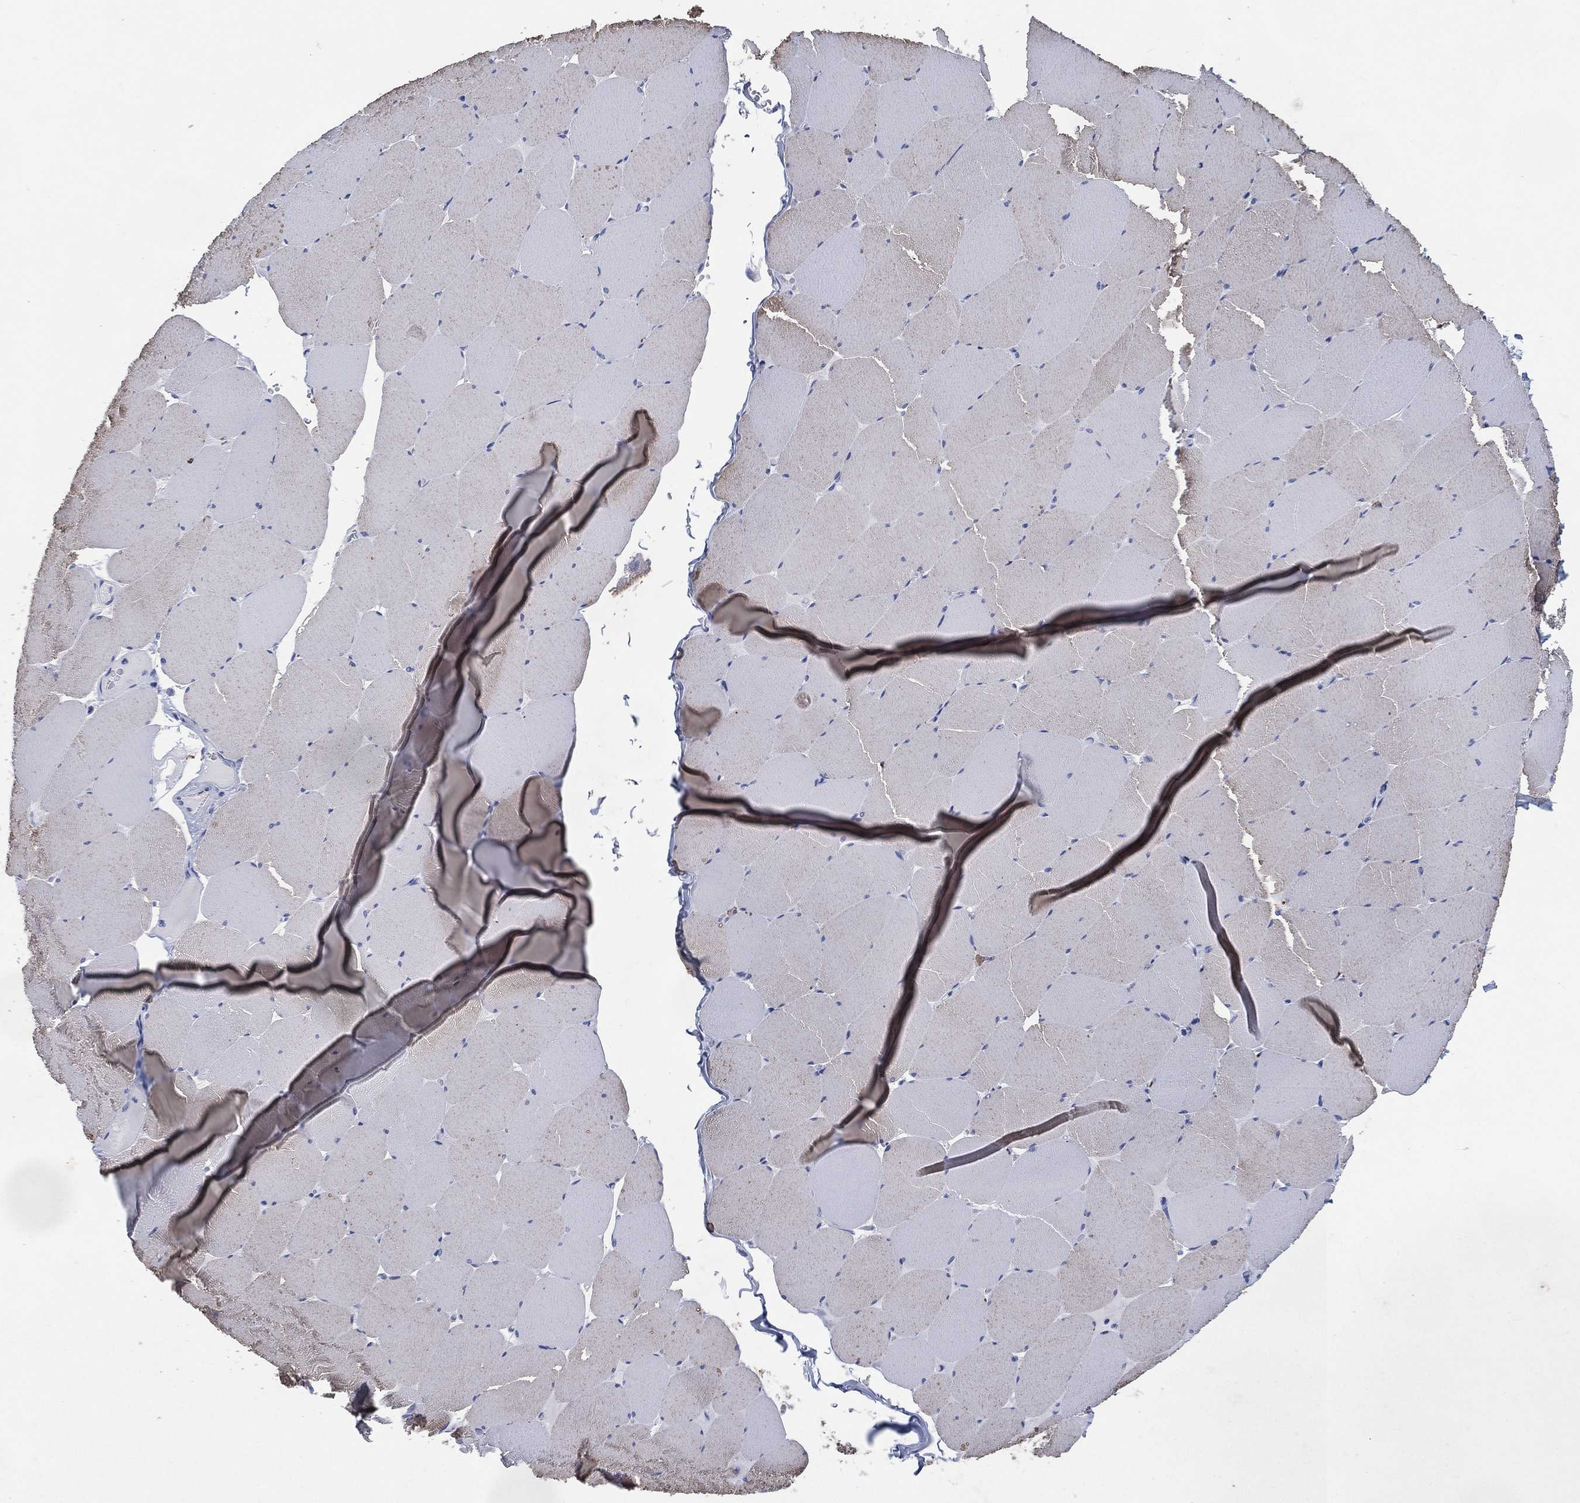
{"staining": {"intensity": "negative", "quantity": "none", "location": "none"}, "tissue": "skeletal muscle", "cell_type": "Myocytes", "image_type": "normal", "snomed": [{"axis": "morphology", "description": "Normal tissue, NOS"}, {"axis": "morphology", "description": "Malignant melanoma, Metastatic site"}, {"axis": "topography", "description": "Skeletal muscle"}], "caption": "Immunohistochemistry (IHC) micrograph of normal skeletal muscle: human skeletal muscle stained with DAB reveals no significant protein expression in myocytes.", "gene": "FSCN2", "patient": {"sex": "male", "age": 50}}